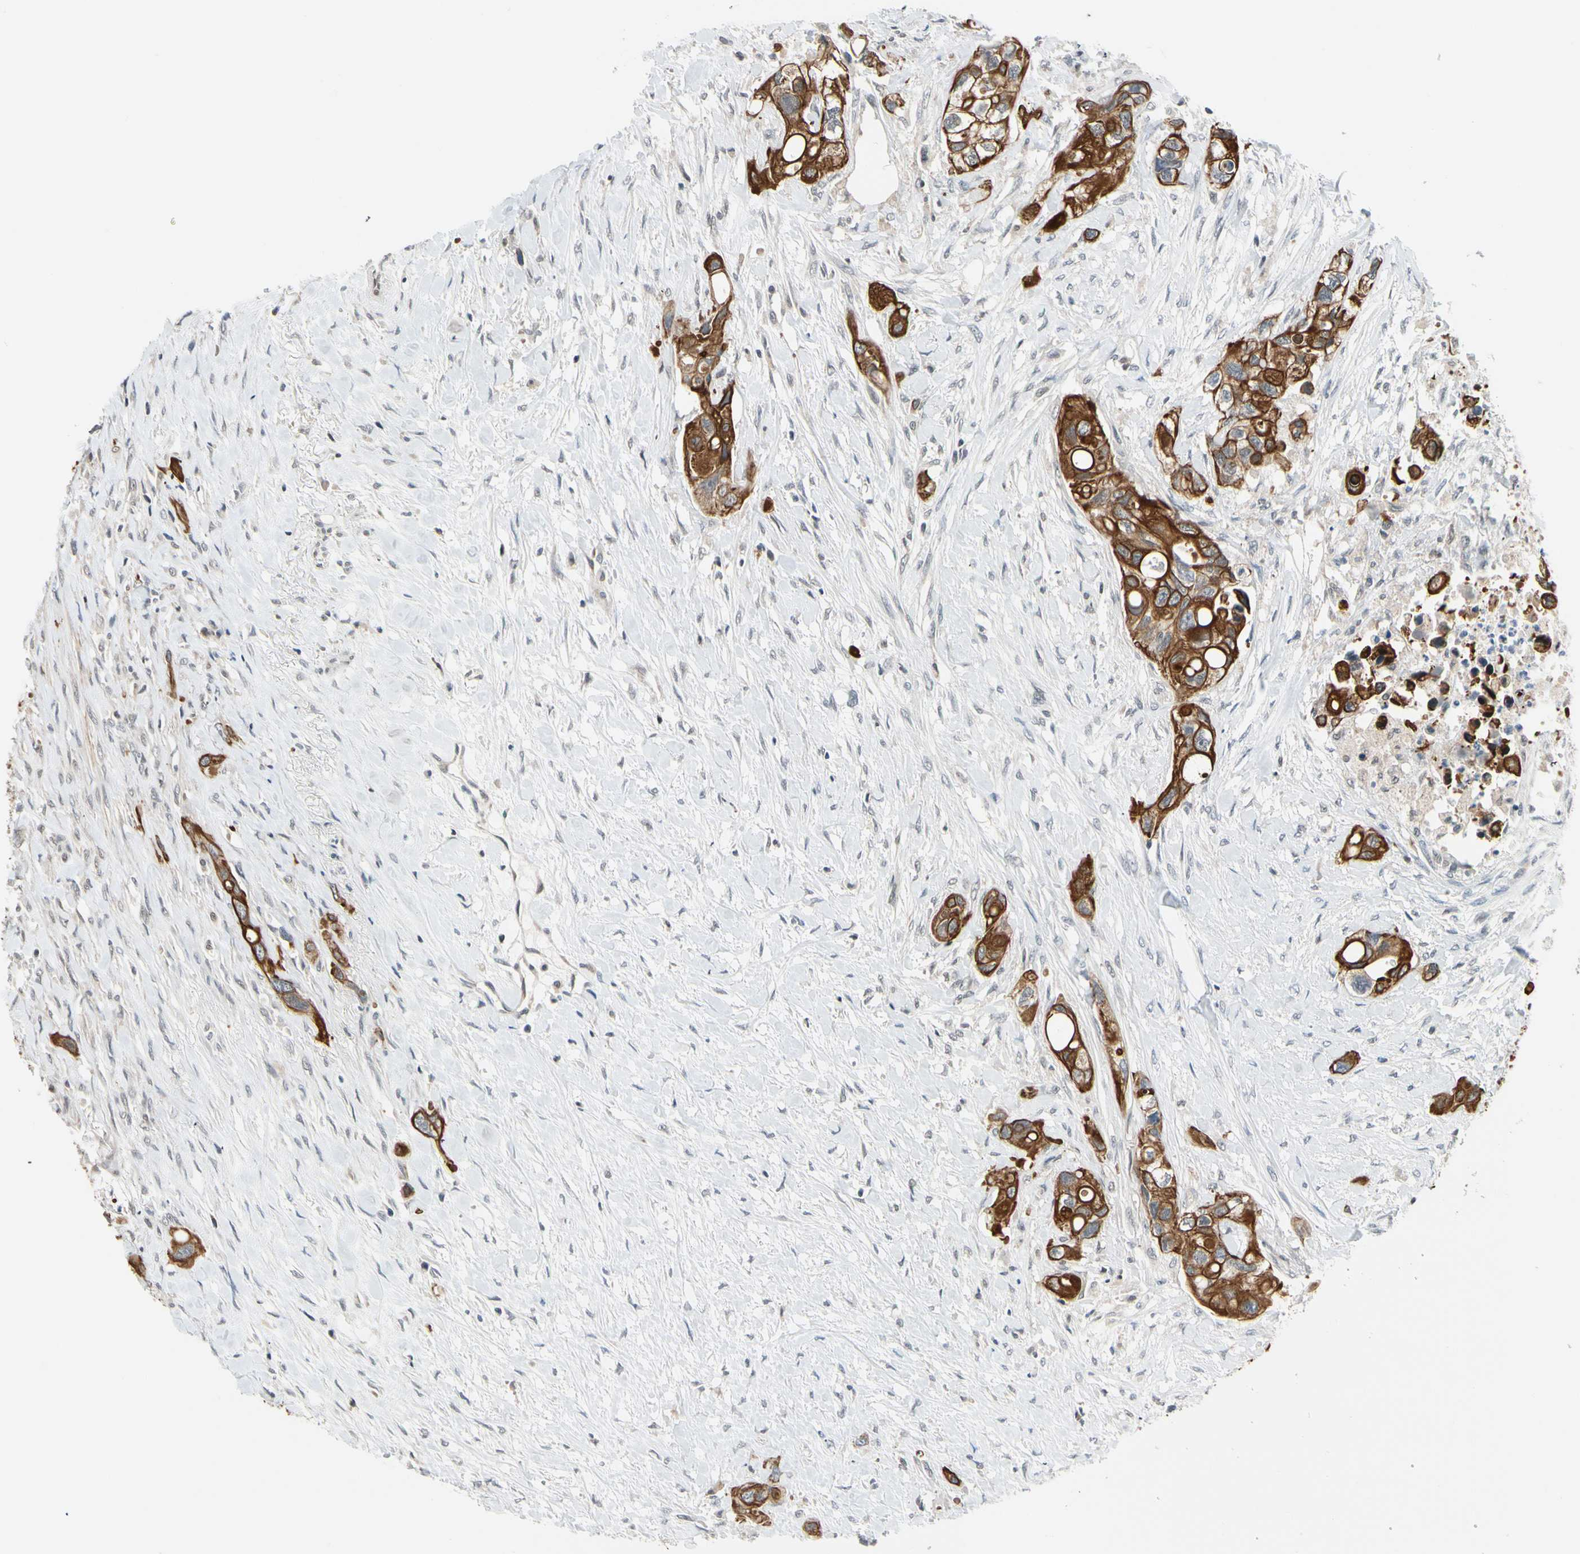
{"staining": {"intensity": "strong", "quantity": ">75%", "location": "cytoplasmic/membranous"}, "tissue": "colorectal cancer", "cell_type": "Tumor cells", "image_type": "cancer", "snomed": [{"axis": "morphology", "description": "Adenocarcinoma, NOS"}, {"axis": "topography", "description": "Colon"}], "caption": "IHC staining of colorectal cancer (adenocarcinoma), which exhibits high levels of strong cytoplasmic/membranous expression in about >75% of tumor cells indicating strong cytoplasmic/membranous protein positivity. The staining was performed using DAB (brown) for protein detection and nuclei were counterstained in hematoxylin (blue).", "gene": "TAF12", "patient": {"sex": "female", "age": 57}}